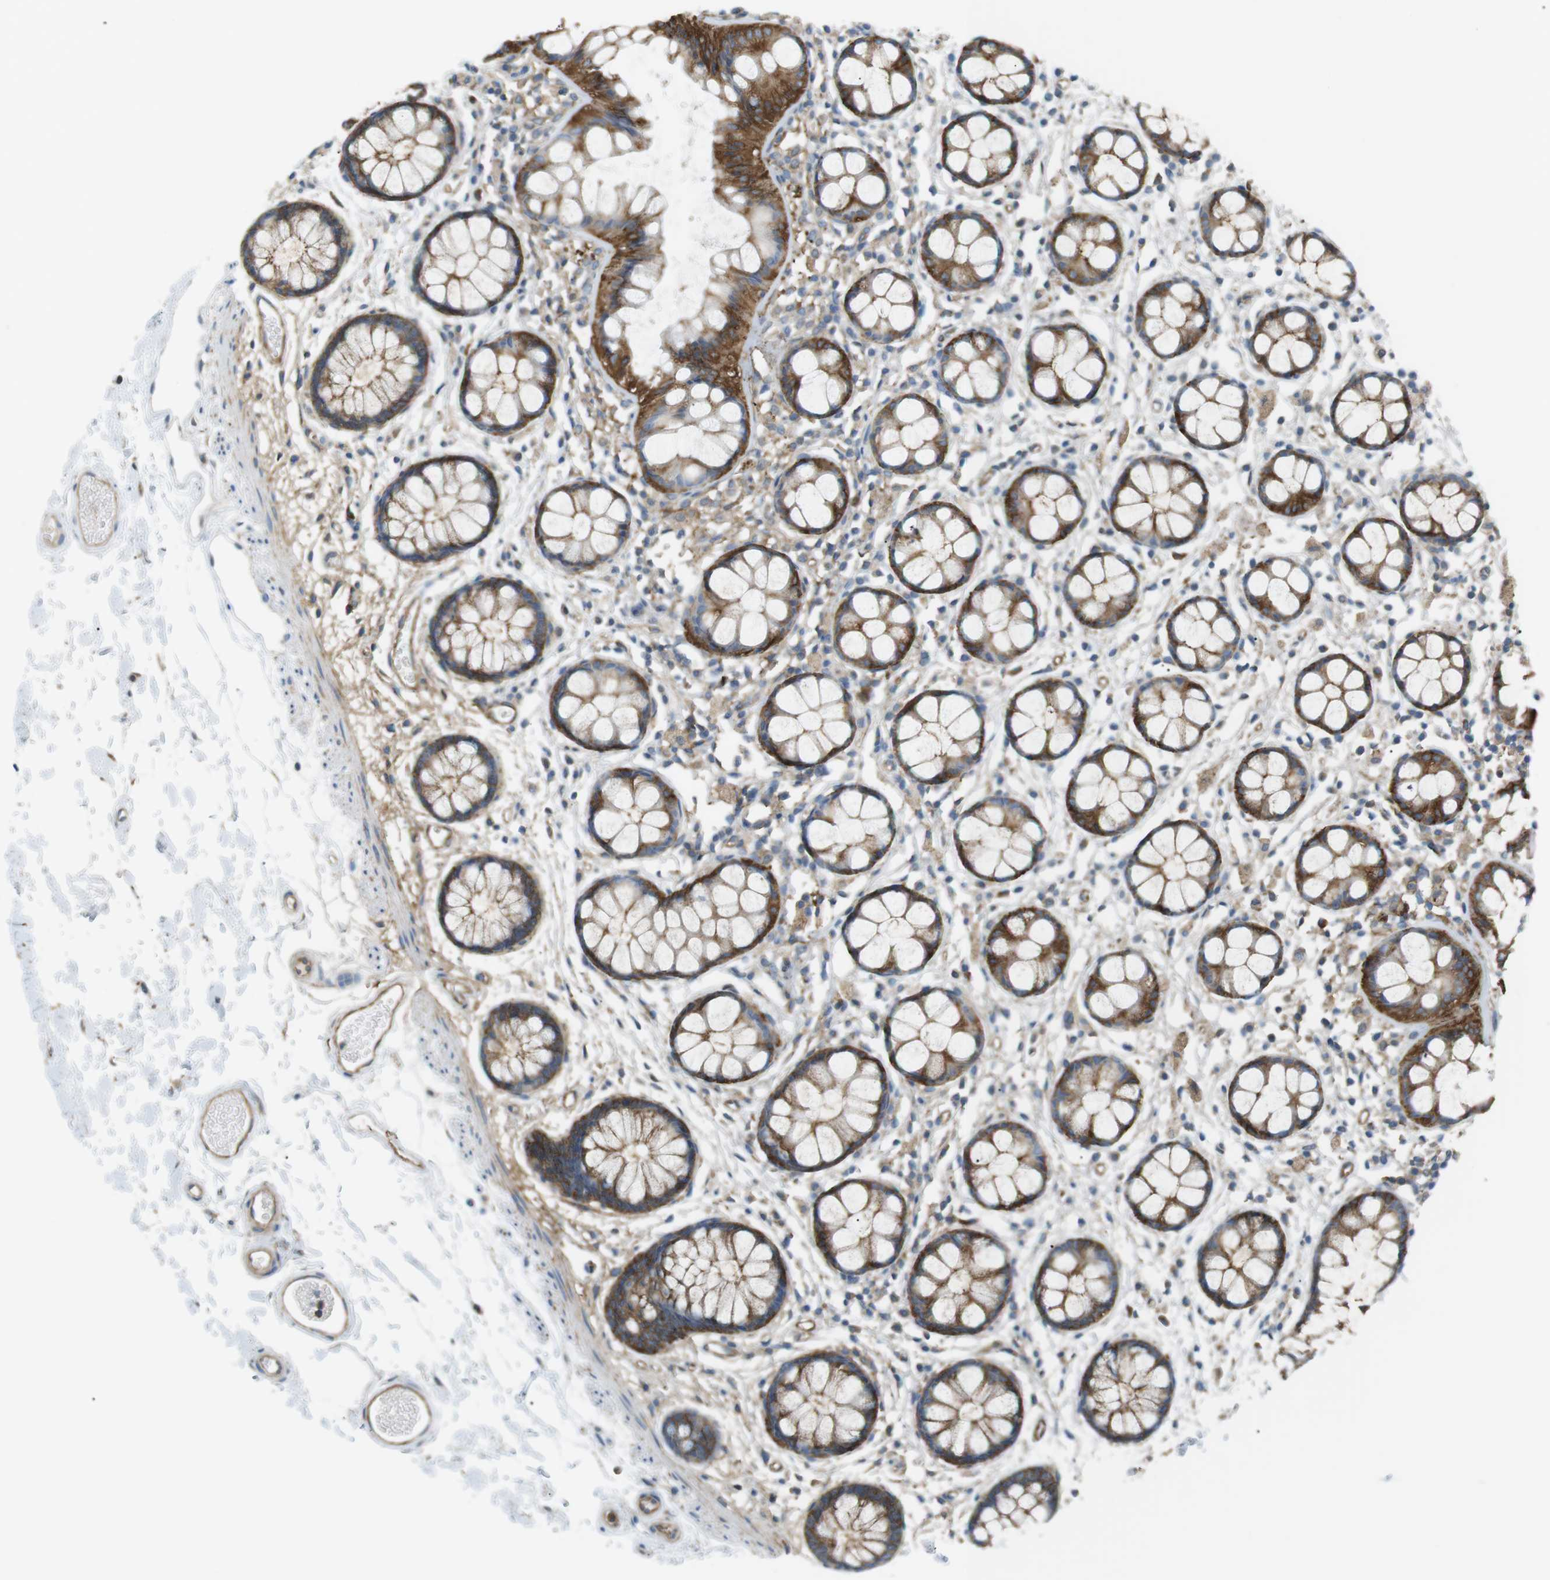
{"staining": {"intensity": "strong", "quantity": ">75%", "location": "cytoplasmic/membranous"}, "tissue": "rectum", "cell_type": "Glandular cells", "image_type": "normal", "snomed": [{"axis": "morphology", "description": "Normal tissue, NOS"}, {"axis": "topography", "description": "Rectum"}], "caption": "High-magnification brightfield microscopy of benign rectum stained with DAB (3,3'-diaminobenzidine) (brown) and counterstained with hematoxylin (blue). glandular cells exhibit strong cytoplasmic/membranous positivity is seen in approximately>75% of cells.", "gene": "PEPD", "patient": {"sex": "female", "age": 66}}